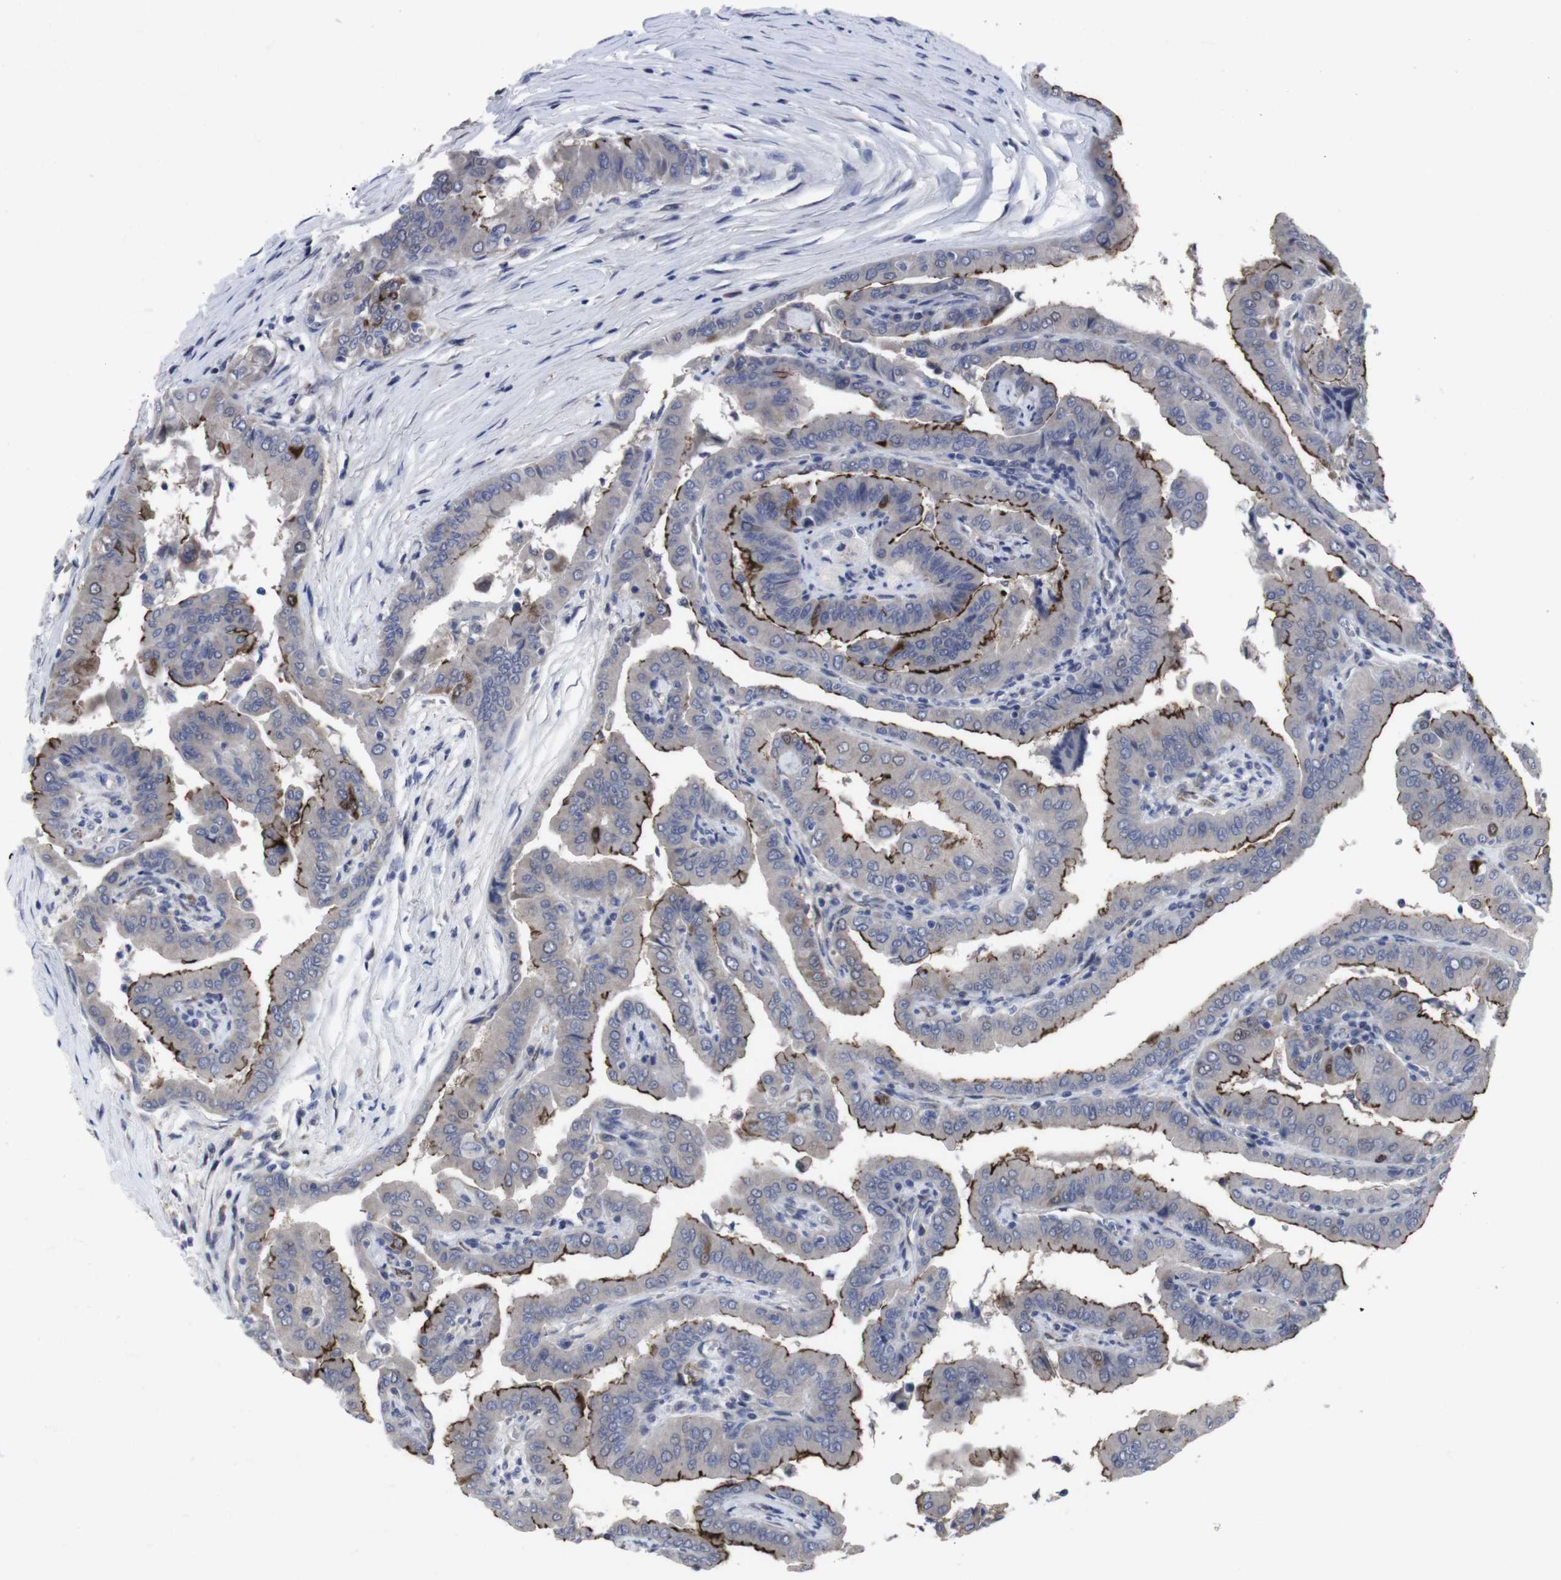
{"staining": {"intensity": "strong", "quantity": "<25%", "location": "cytoplasmic/membranous"}, "tissue": "thyroid cancer", "cell_type": "Tumor cells", "image_type": "cancer", "snomed": [{"axis": "morphology", "description": "Papillary adenocarcinoma, NOS"}, {"axis": "topography", "description": "Thyroid gland"}], "caption": "DAB (3,3'-diaminobenzidine) immunohistochemical staining of human thyroid cancer displays strong cytoplasmic/membranous protein staining in about <25% of tumor cells.", "gene": "SNCG", "patient": {"sex": "male", "age": 33}}